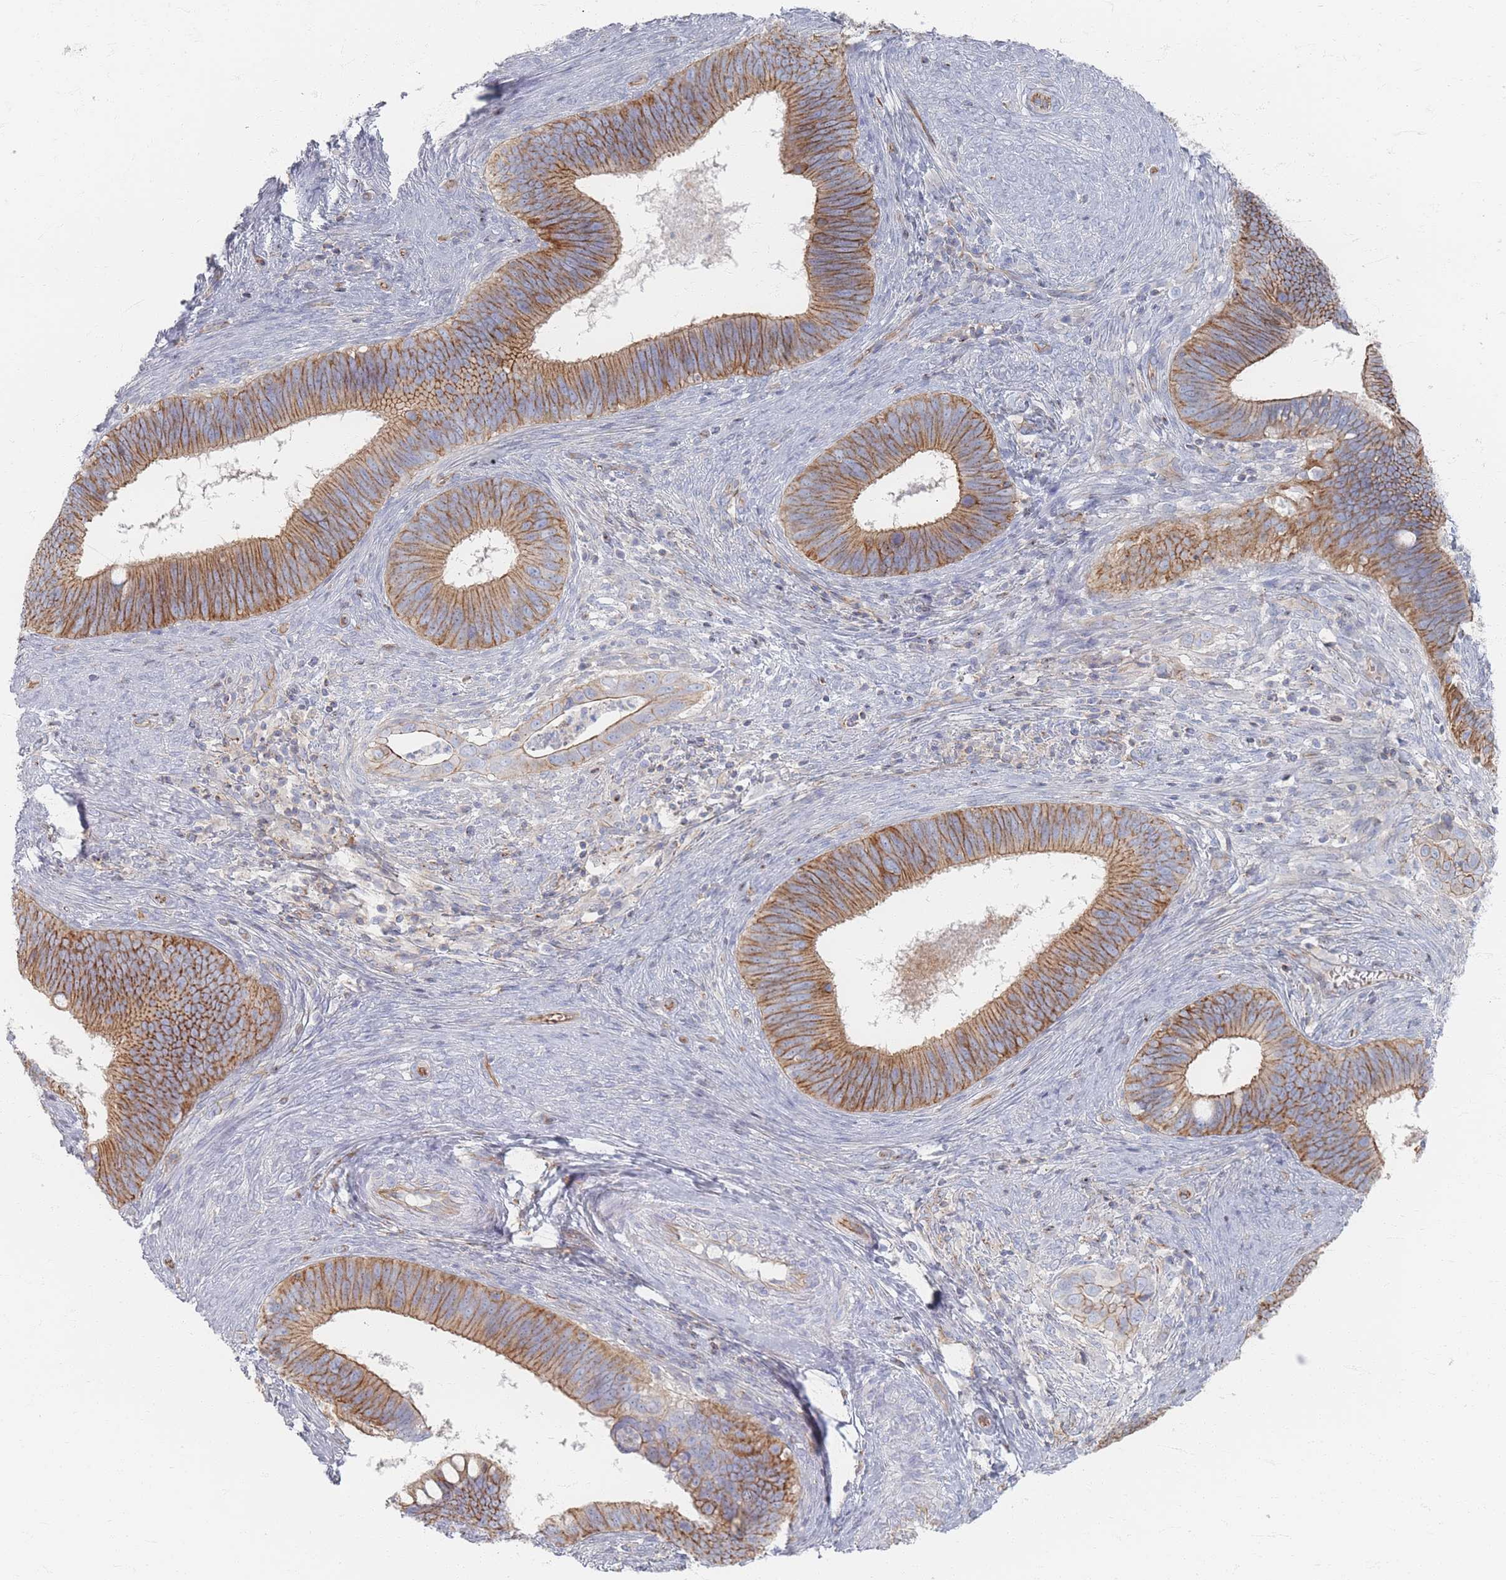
{"staining": {"intensity": "moderate", "quantity": ">75%", "location": "cytoplasmic/membranous"}, "tissue": "cervical cancer", "cell_type": "Tumor cells", "image_type": "cancer", "snomed": [{"axis": "morphology", "description": "Adenocarcinoma, NOS"}, {"axis": "topography", "description": "Cervix"}], "caption": "A brown stain highlights moderate cytoplasmic/membranous positivity of a protein in cervical adenocarcinoma tumor cells.", "gene": "GNB1", "patient": {"sex": "female", "age": 42}}